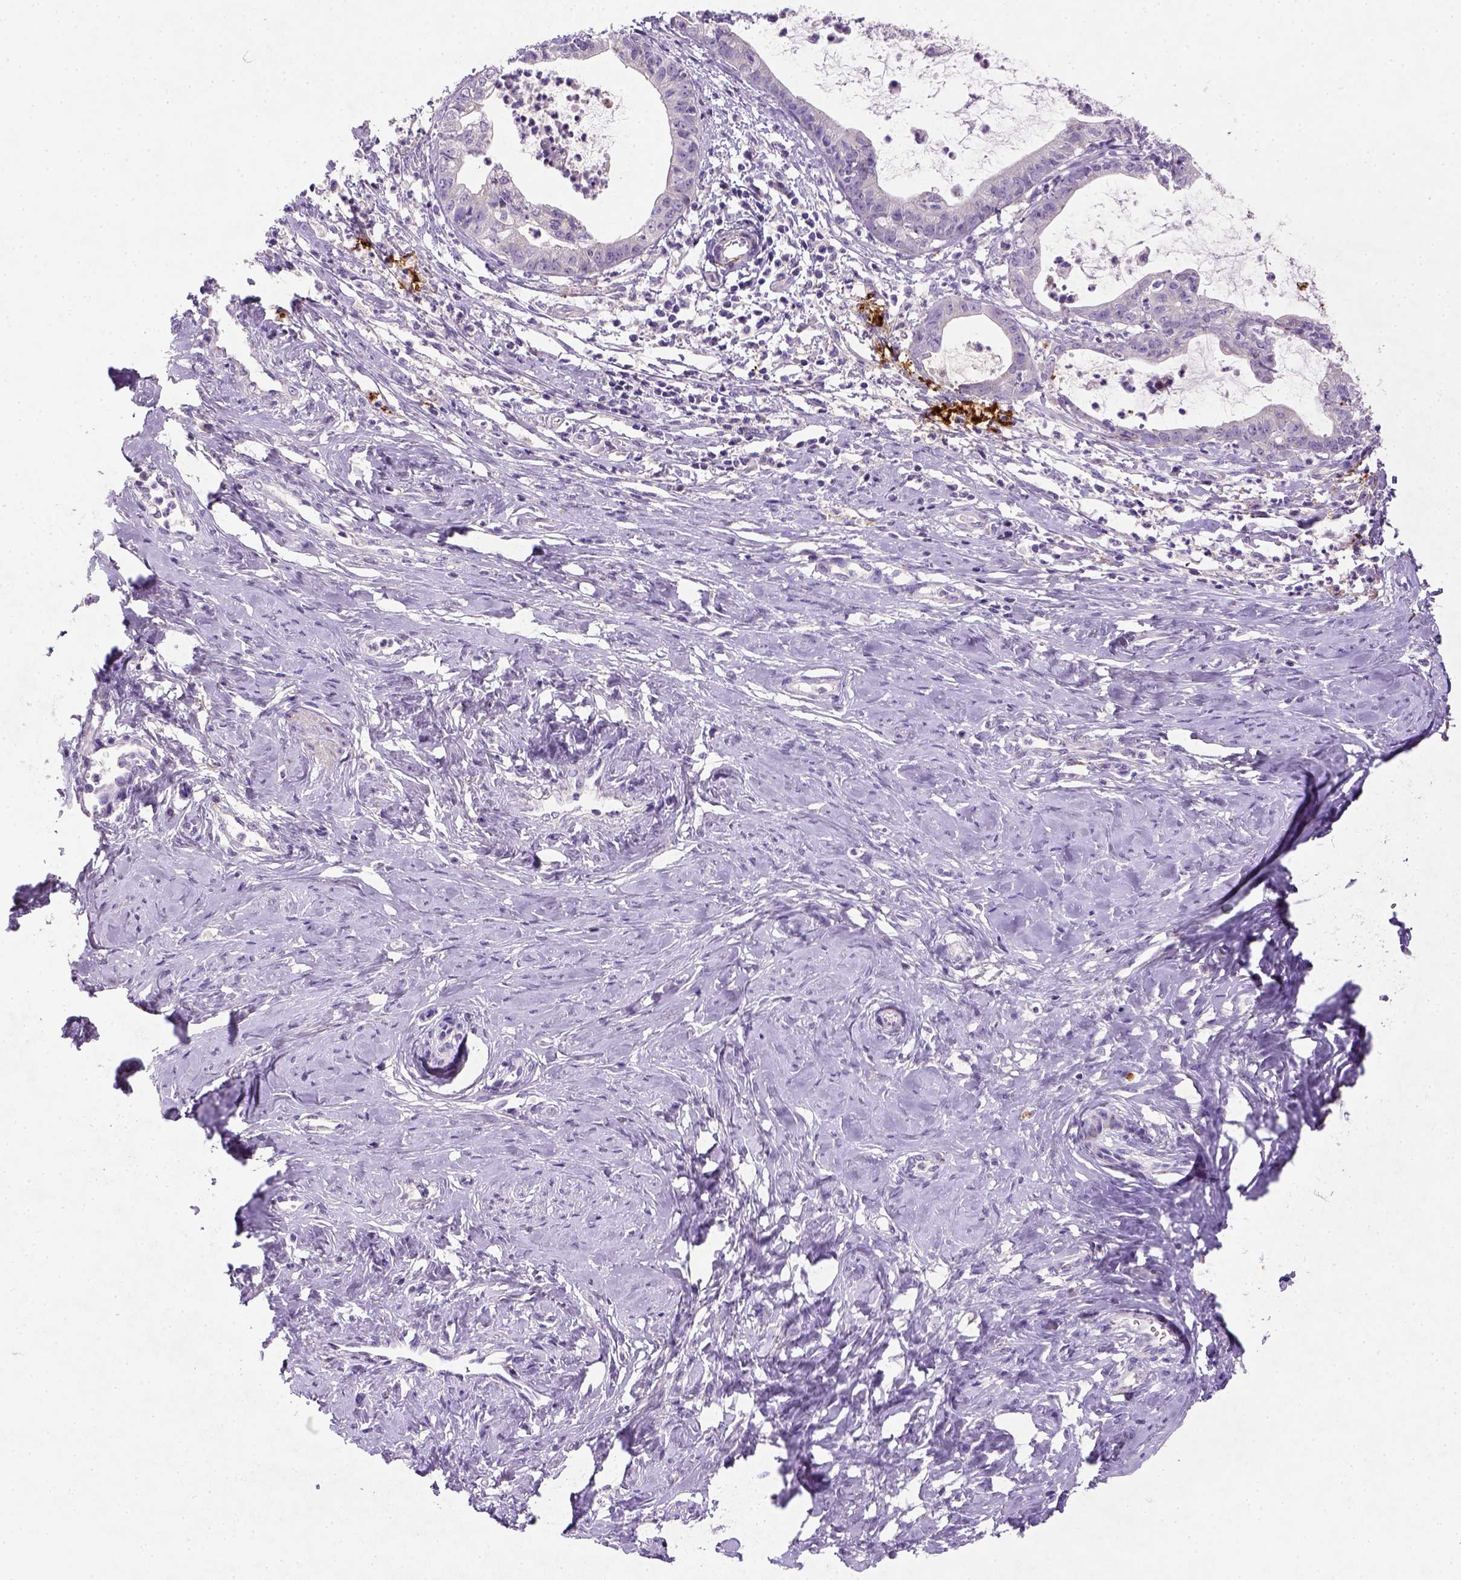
{"staining": {"intensity": "negative", "quantity": "none", "location": "none"}, "tissue": "cervical cancer", "cell_type": "Tumor cells", "image_type": "cancer", "snomed": [{"axis": "morphology", "description": "Normal tissue, NOS"}, {"axis": "morphology", "description": "Adenocarcinoma, NOS"}, {"axis": "topography", "description": "Cervix"}], "caption": "Immunohistochemistry of human cervical cancer (adenocarcinoma) shows no positivity in tumor cells.", "gene": "NUDT2", "patient": {"sex": "female", "age": 38}}